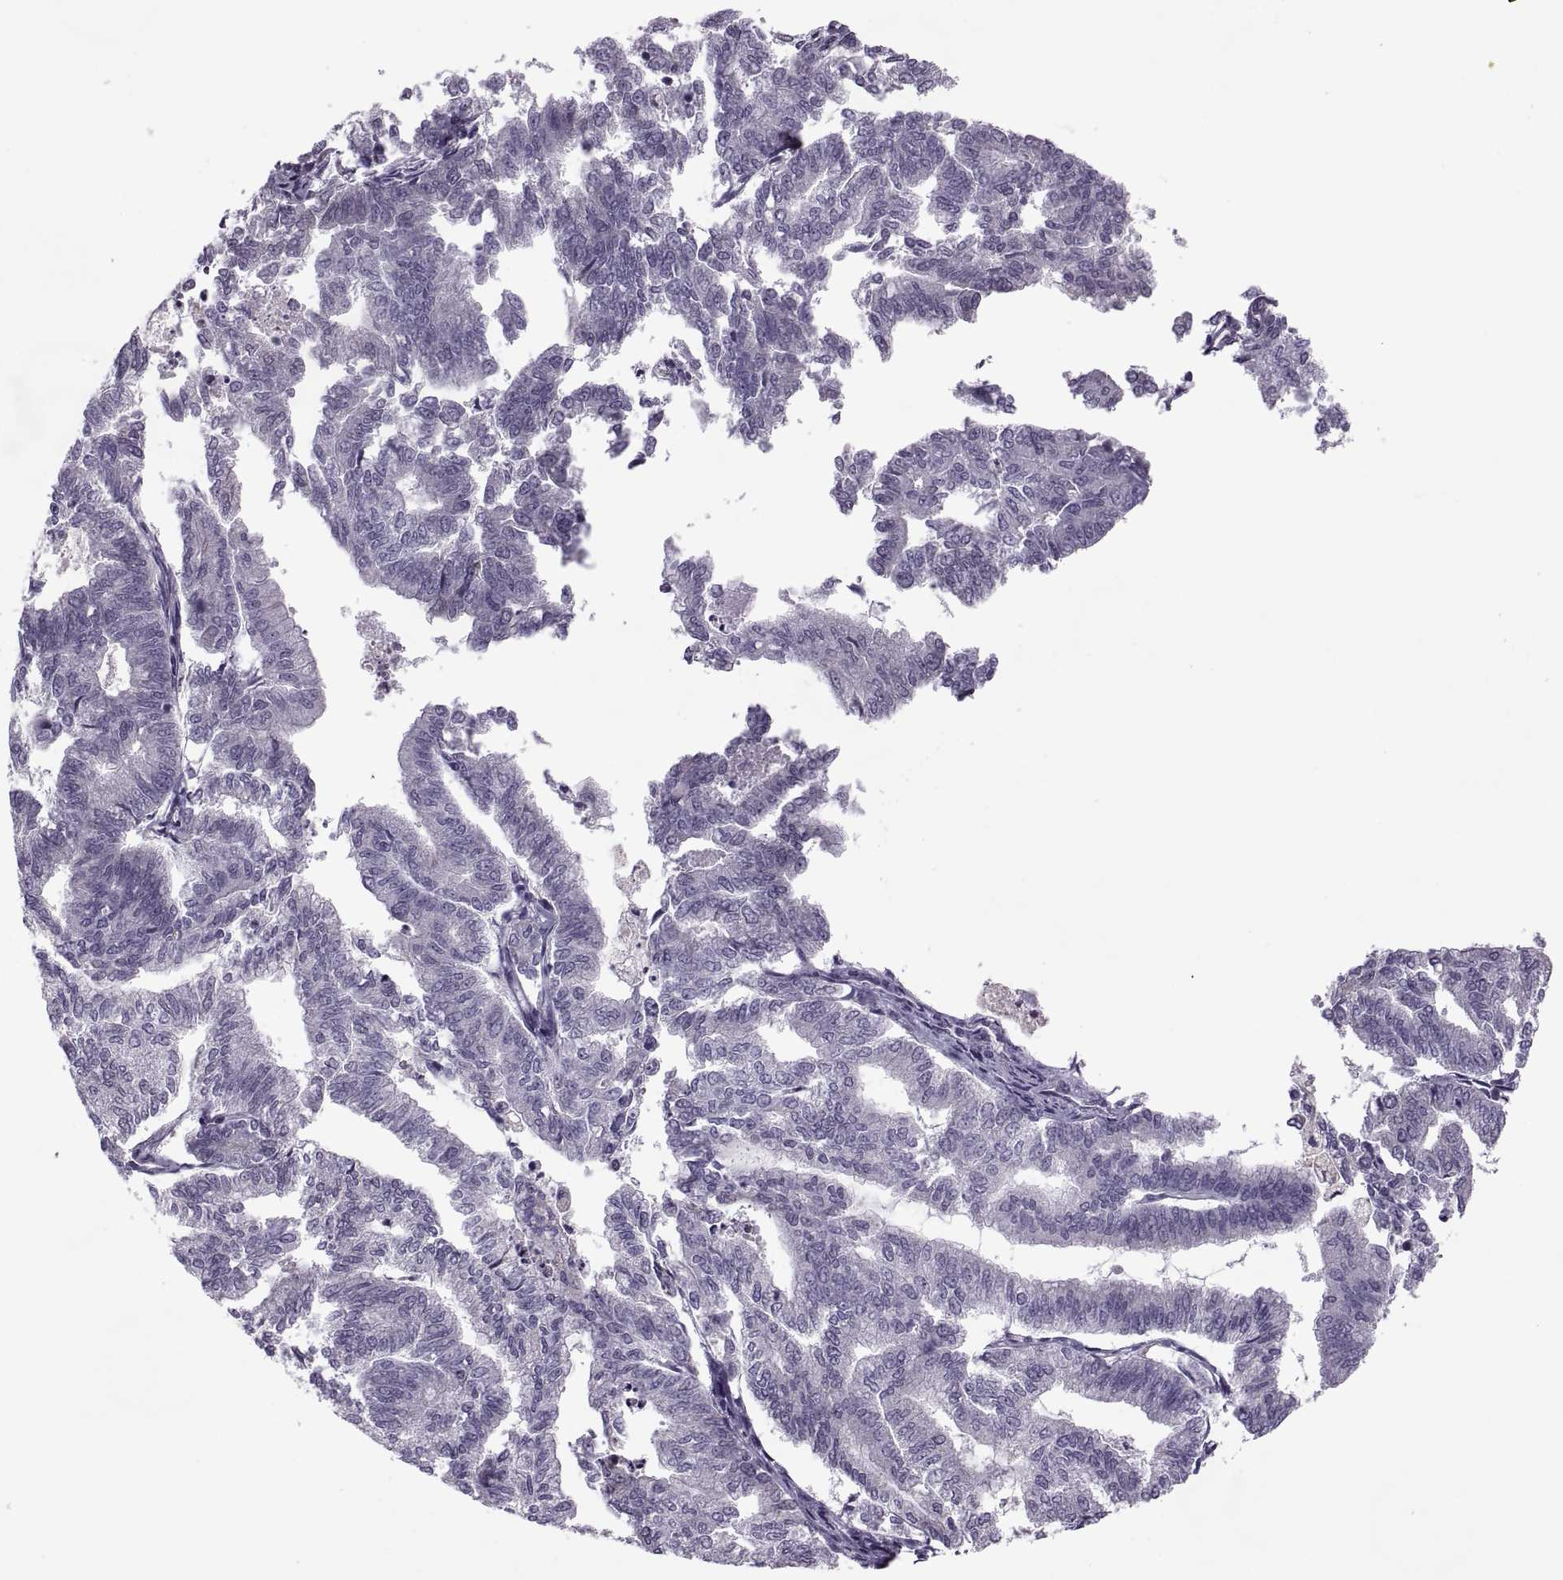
{"staining": {"intensity": "negative", "quantity": "none", "location": "none"}, "tissue": "endometrial cancer", "cell_type": "Tumor cells", "image_type": "cancer", "snomed": [{"axis": "morphology", "description": "Adenocarcinoma, NOS"}, {"axis": "topography", "description": "Endometrium"}], "caption": "A photomicrograph of endometrial cancer stained for a protein demonstrates no brown staining in tumor cells.", "gene": "ODF3", "patient": {"sex": "female", "age": 79}}